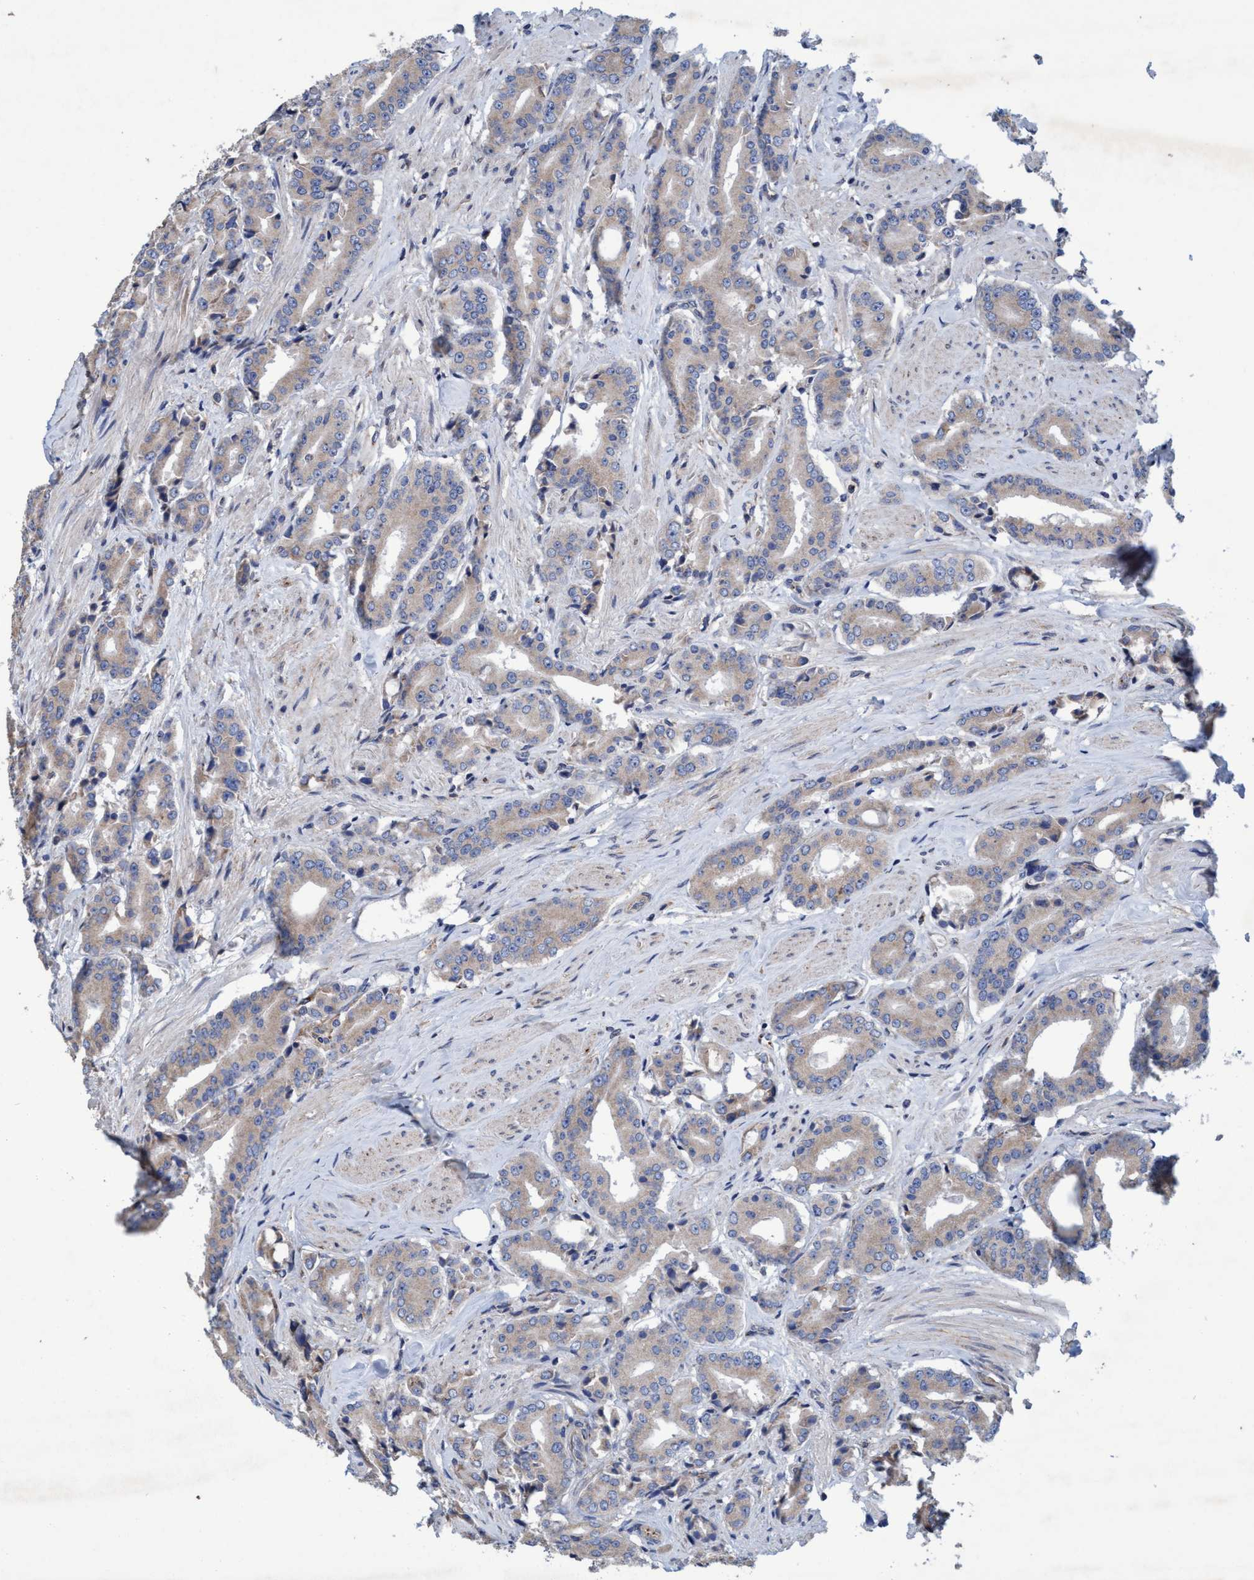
{"staining": {"intensity": "weak", "quantity": ">75%", "location": "cytoplasmic/membranous"}, "tissue": "prostate cancer", "cell_type": "Tumor cells", "image_type": "cancer", "snomed": [{"axis": "morphology", "description": "Adenocarcinoma, High grade"}, {"axis": "topography", "description": "Prostate"}], "caption": "The histopathology image reveals immunohistochemical staining of adenocarcinoma (high-grade) (prostate). There is weak cytoplasmic/membranous expression is seen in approximately >75% of tumor cells.", "gene": "BICD2", "patient": {"sex": "male", "age": 71}}